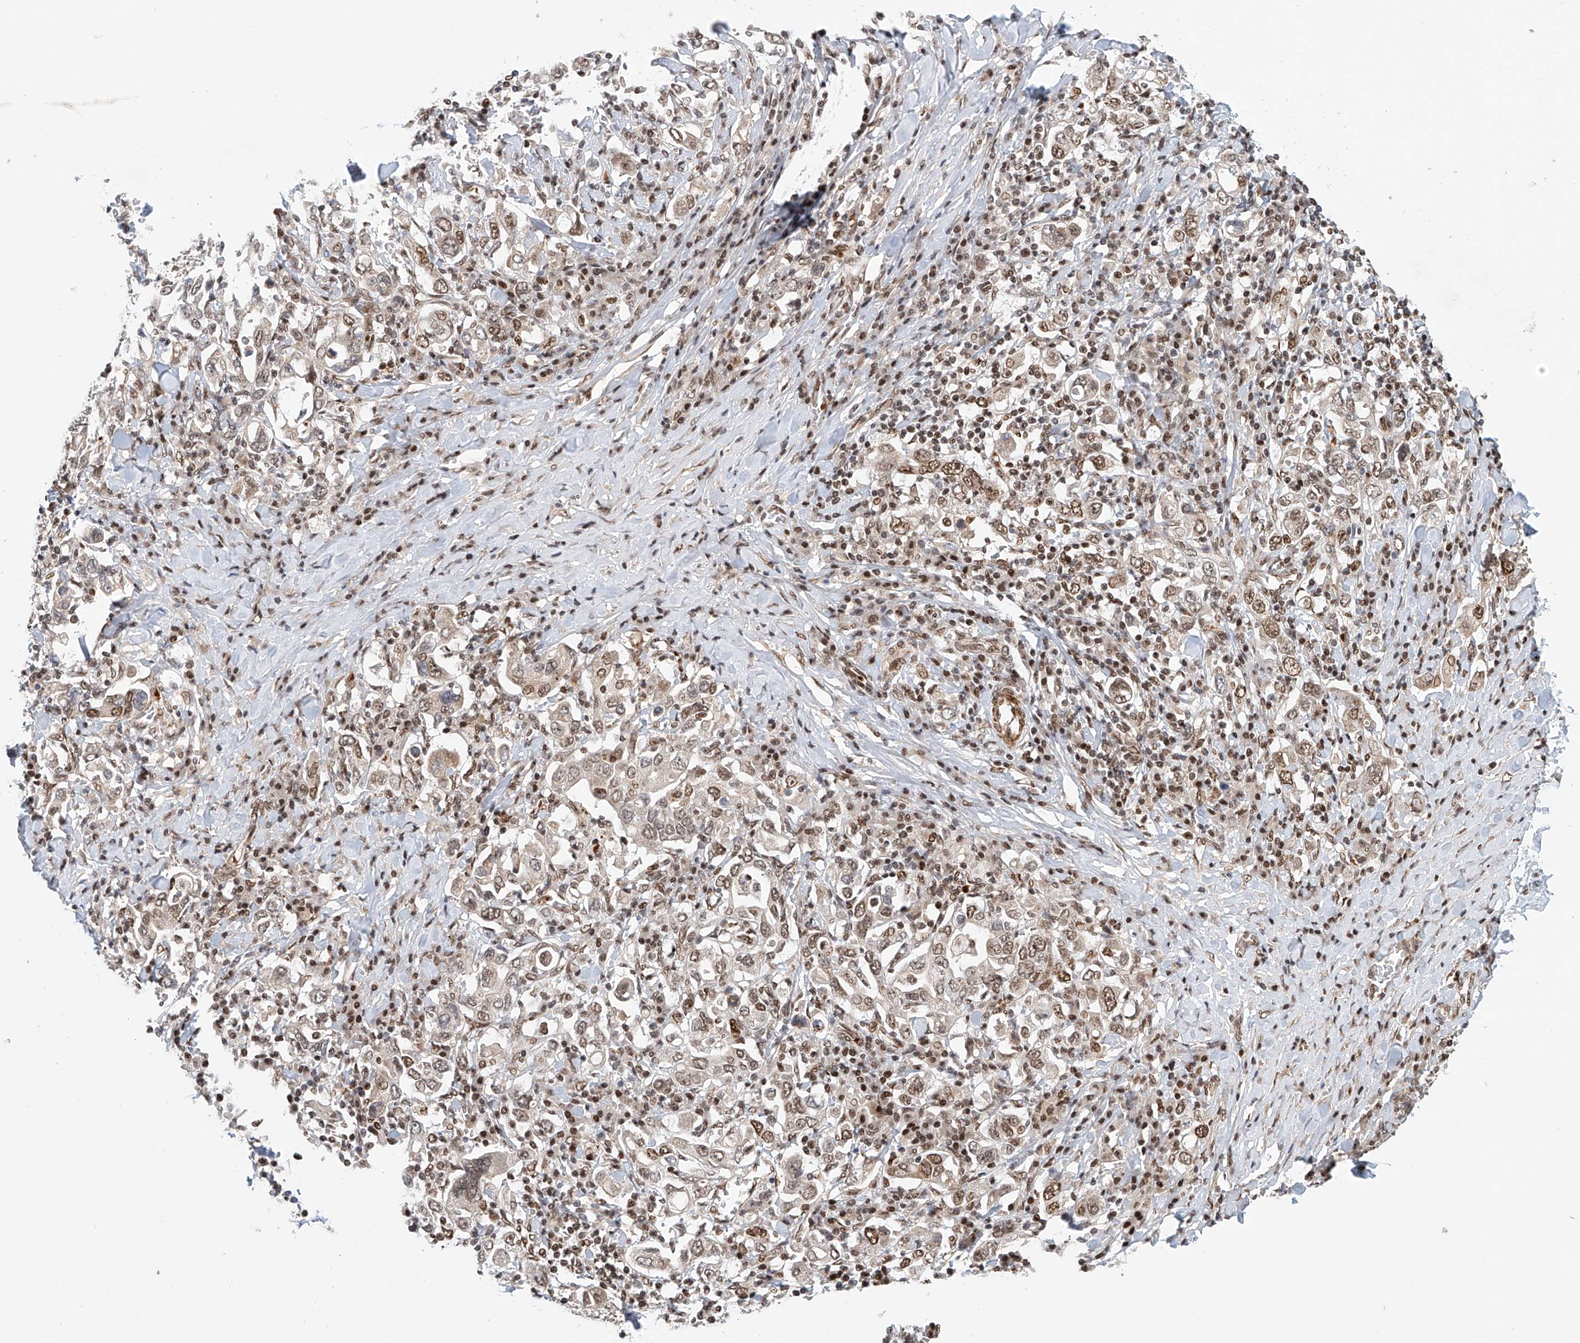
{"staining": {"intensity": "moderate", "quantity": "25%-75%", "location": "nuclear"}, "tissue": "stomach cancer", "cell_type": "Tumor cells", "image_type": "cancer", "snomed": [{"axis": "morphology", "description": "Adenocarcinoma, NOS"}, {"axis": "topography", "description": "Stomach, upper"}], "caption": "Immunohistochemistry image of neoplastic tissue: human adenocarcinoma (stomach) stained using immunohistochemistry (IHC) shows medium levels of moderate protein expression localized specifically in the nuclear of tumor cells, appearing as a nuclear brown color.", "gene": "ZNF470", "patient": {"sex": "male", "age": 62}}